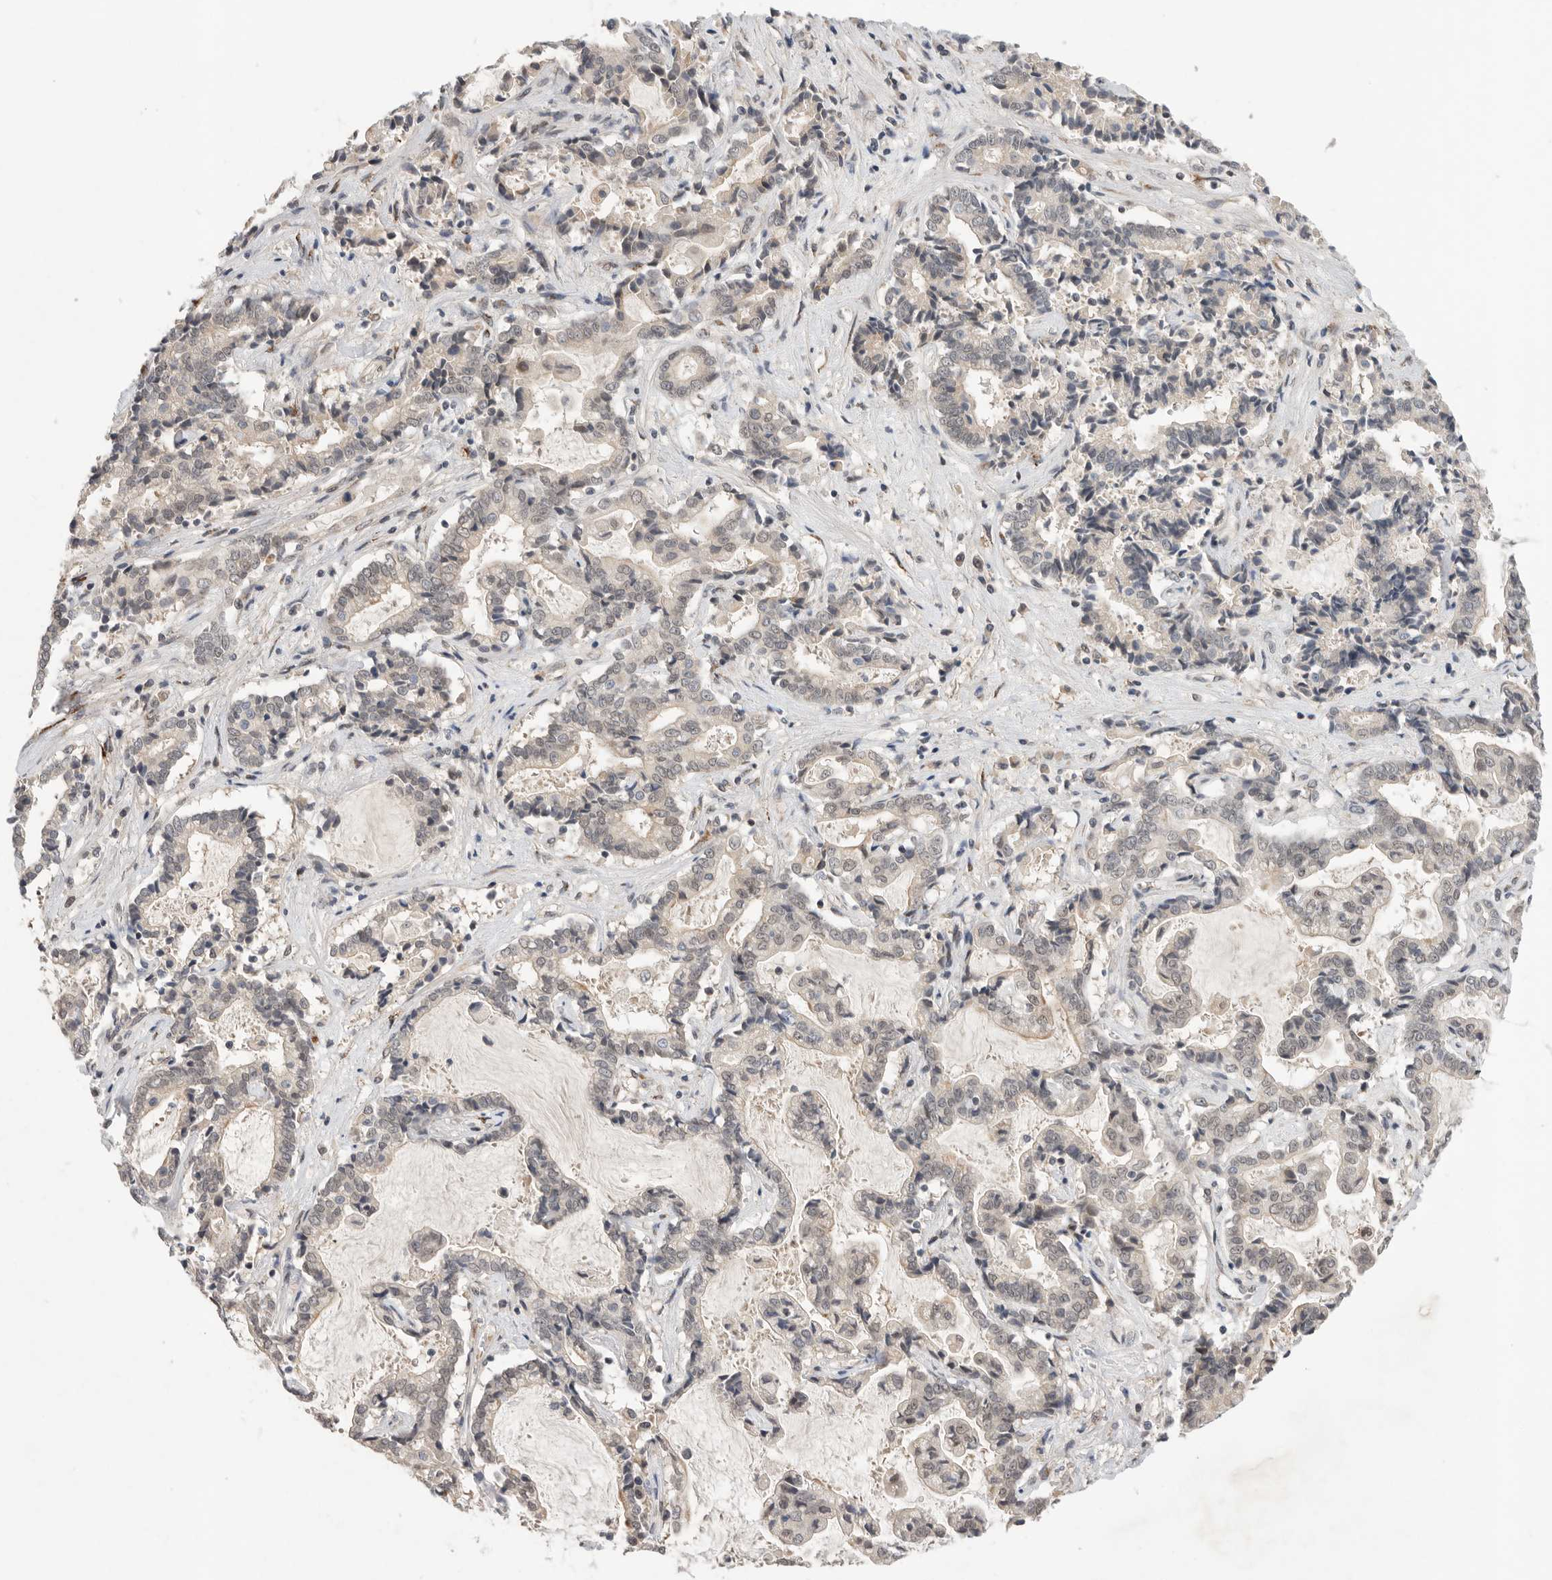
{"staining": {"intensity": "negative", "quantity": "none", "location": "none"}, "tissue": "liver cancer", "cell_type": "Tumor cells", "image_type": "cancer", "snomed": [{"axis": "morphology", "description": "Cholangiocarcinoma"}, {"axis": "topography", "description": "Liver"}], "caption": "IHC of cholangiocarcinoma (liver) demonstrates no expression in tumor cells.", "gene": "LEMD3", "patient": {"sex": "male", "age": 57}}